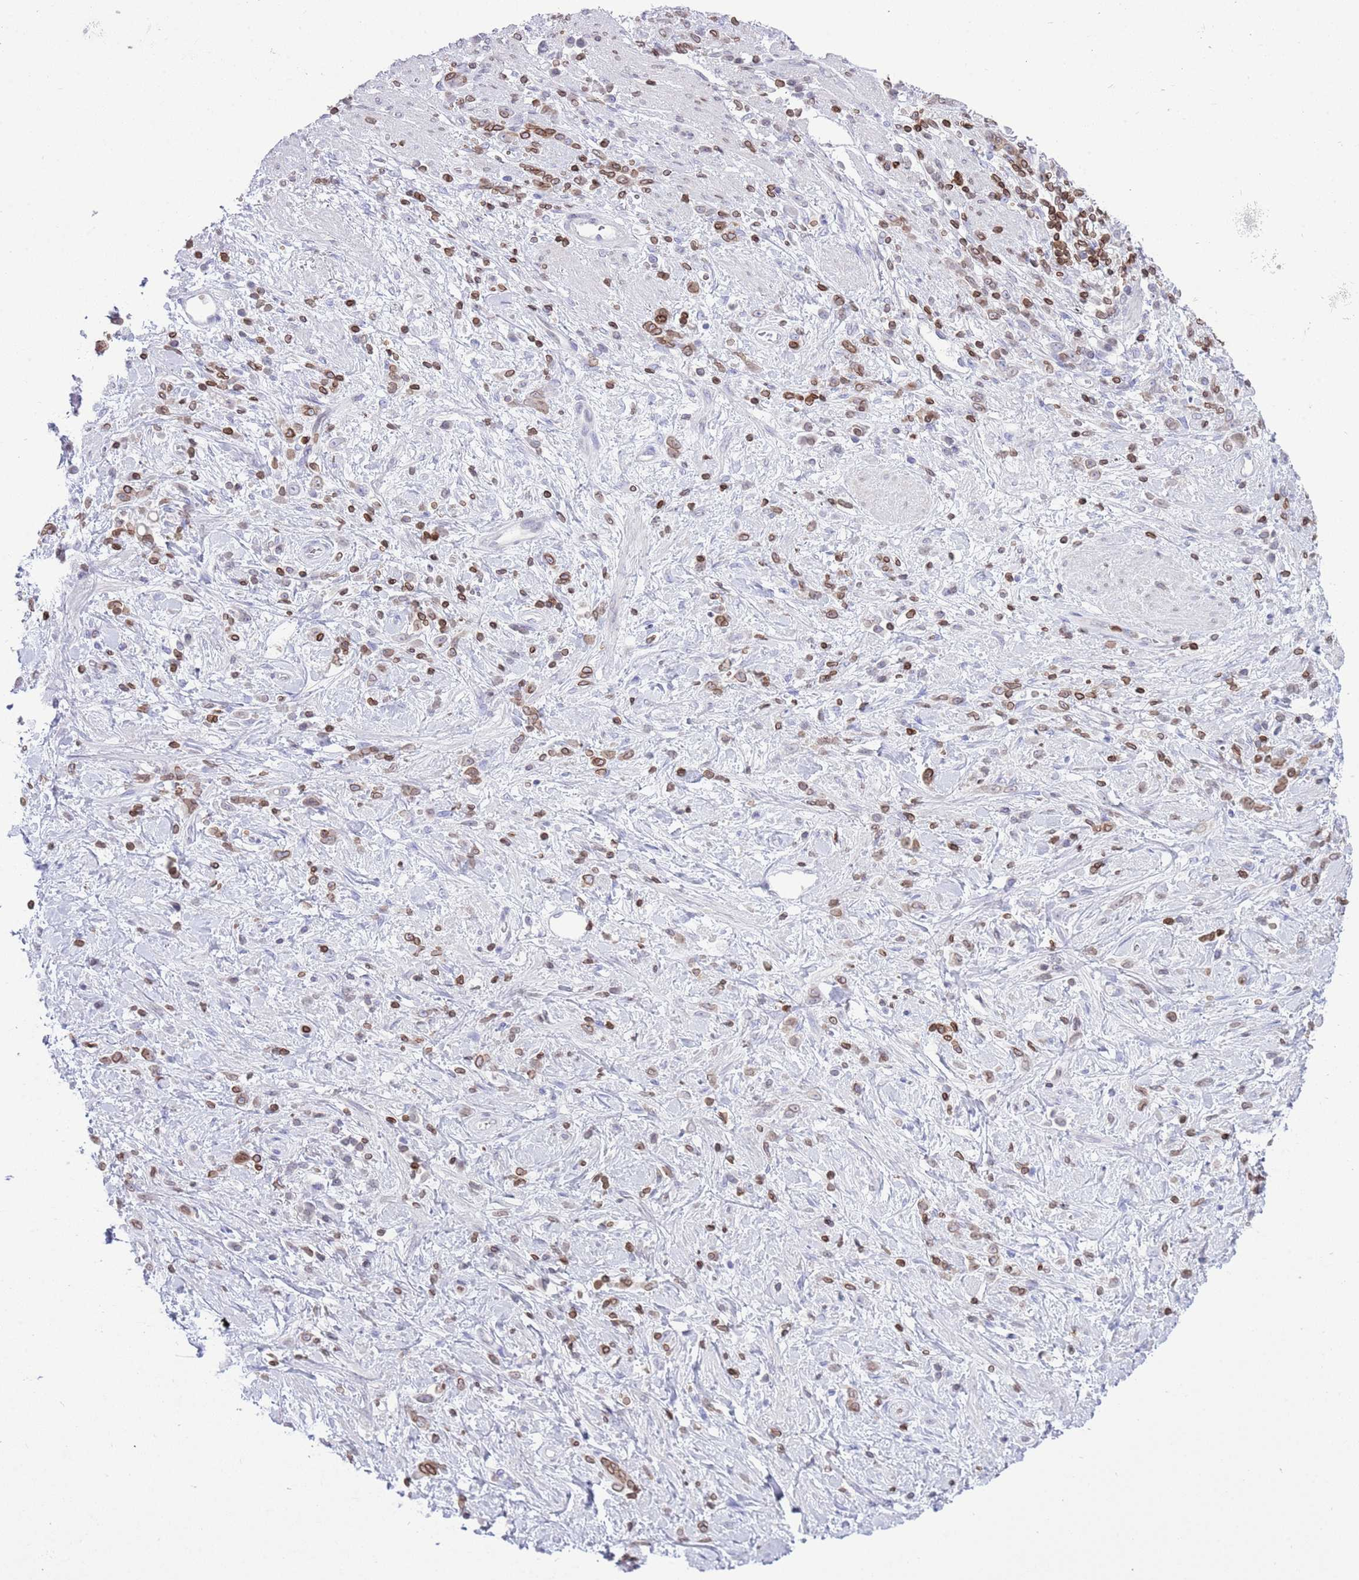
{"staining": {"intensity": "moderate", "quantity": "25%-75%", "location": "cytoplasmic/membranous,nuclear"}, "tissue": "stomach cancer", "cell_type": "Tumor cells", "image_type": "cancer", "snomed": [{"axis": "morphology", "description": "Adenocarcinoma, NOS"}, {"axis": "topography", "description": "Stomach"}], "caption": "Approximately 25%-75% of tumor cells in adenocarcinoma (stomach) display moderate cytoplasmic/membranous and nuclear protein positivity as visualized by brown immunohistochemical staining.", "gene": "LBR", "patient": {"sex": "female", "age": 60}}